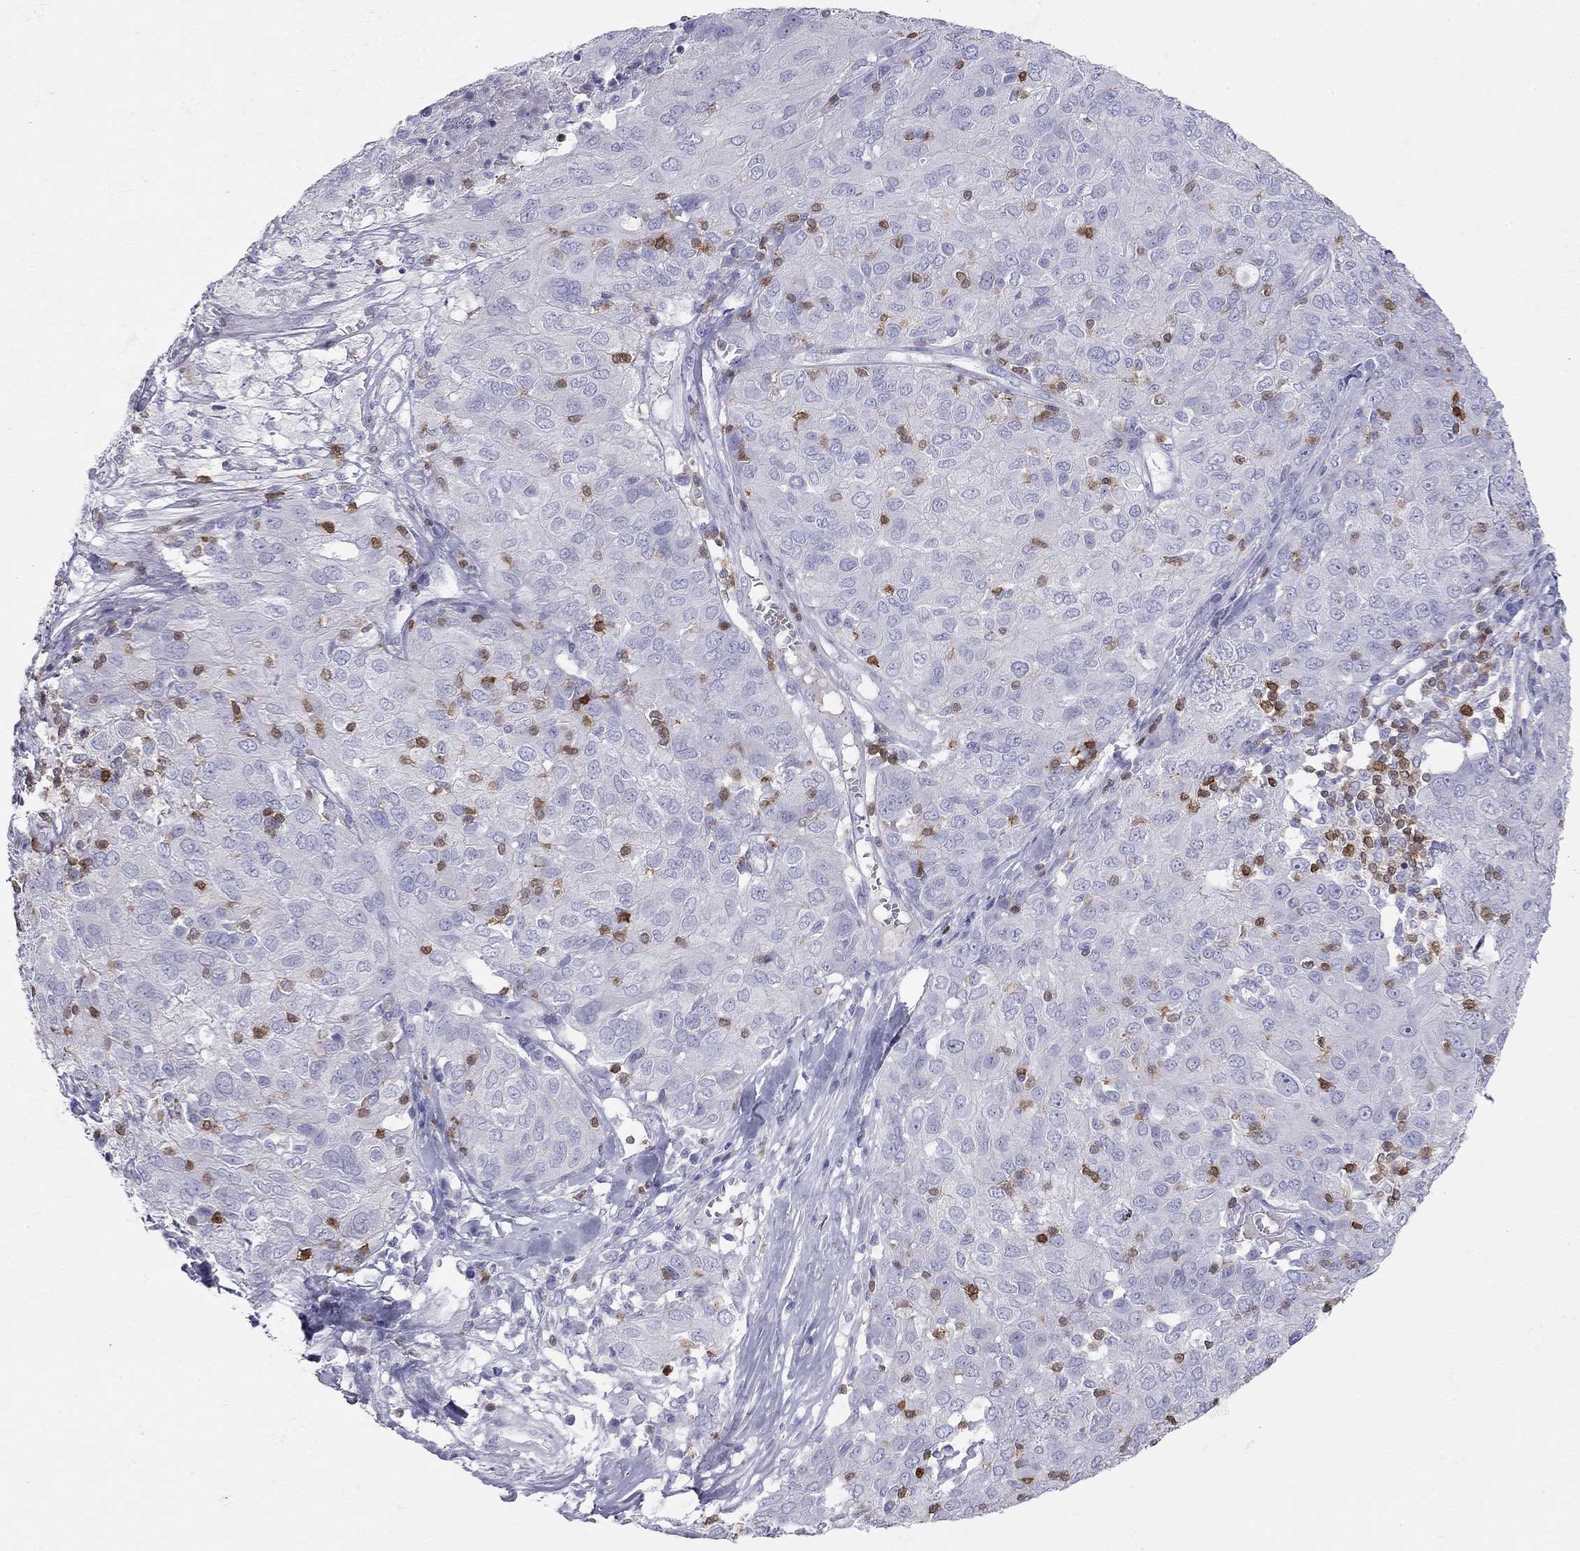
{"staining": {"intensity": "negative", "quantity": "none", "location": "none"}, "tissue": "ovarian cancer", "cell_type": "Tumor cells", "image_type": "cancer", "snomed": [{"axis": "morphology", "description": "Carcinoma, endometroid"}, {"axis": "topography", "description": "Ovary"}], "caption": "Protein analysis of ovarian endometroid carcinoma exhibits no significant staining in tumor cells.", "gene": "SH2D2A", "patient": {"sex": "female", "age": 50}}